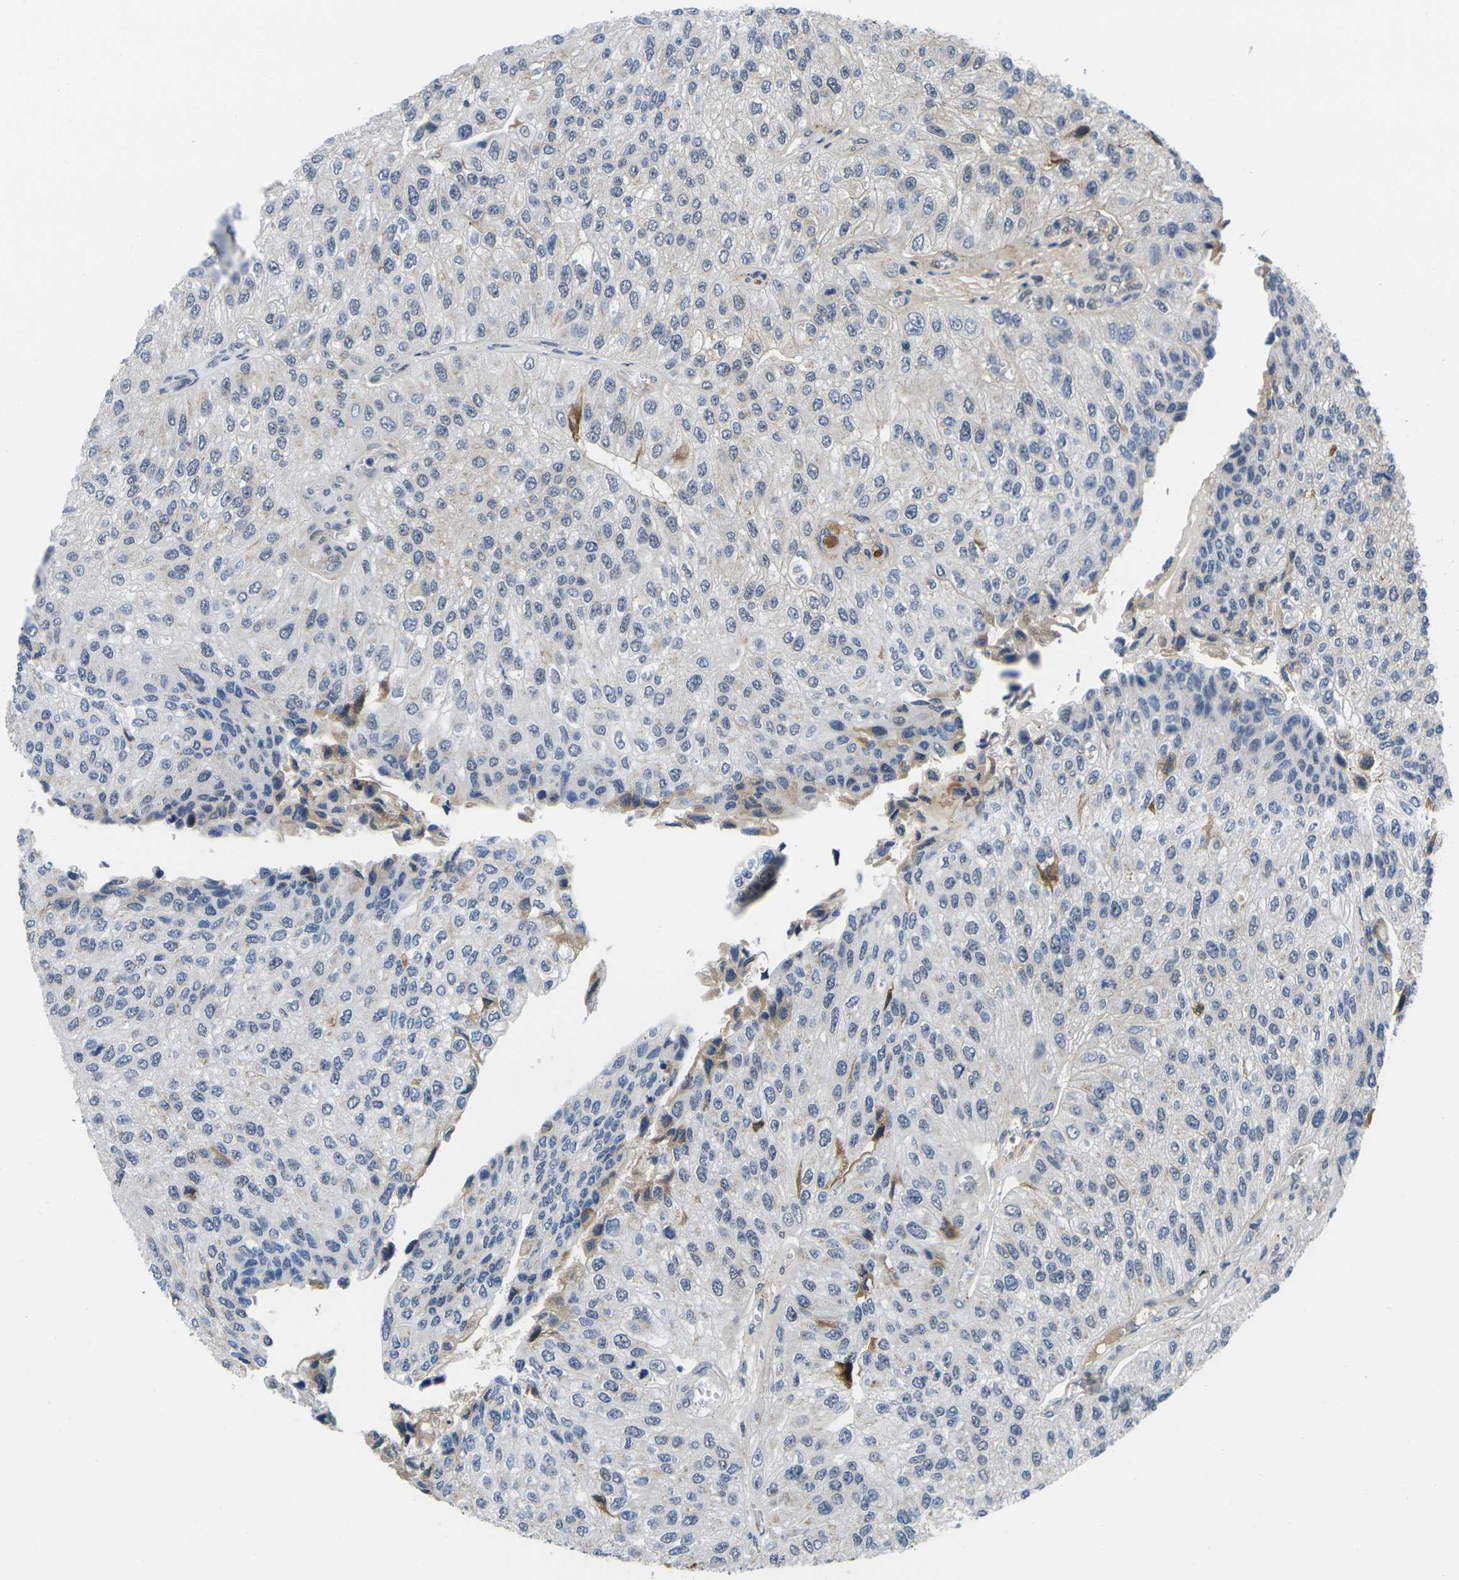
{"staining": {"intensity": "moderate", "quantity": "<25%", "location": "cytoplasmic/membranous"}, "tissue": "urothelial cancer", "cell_type": "Tumor cells", "image_type": "cancer", "snomed": [{"axis": "morphology", "description": "Urothelial carcinoma, High grade"}, {"axis": "topography", "description": "Kidney"}, {"axis": "topography", "description": "Urinary bladder"}], "caption": "Urothelial carcinoma (high-grade) stained with a brown dye reveals moderate cytoplasmic/membranous positive staining in about <25% of tumor cells.", "gene": "RBM7", "patient": {"sex": "male", "age": 77}}